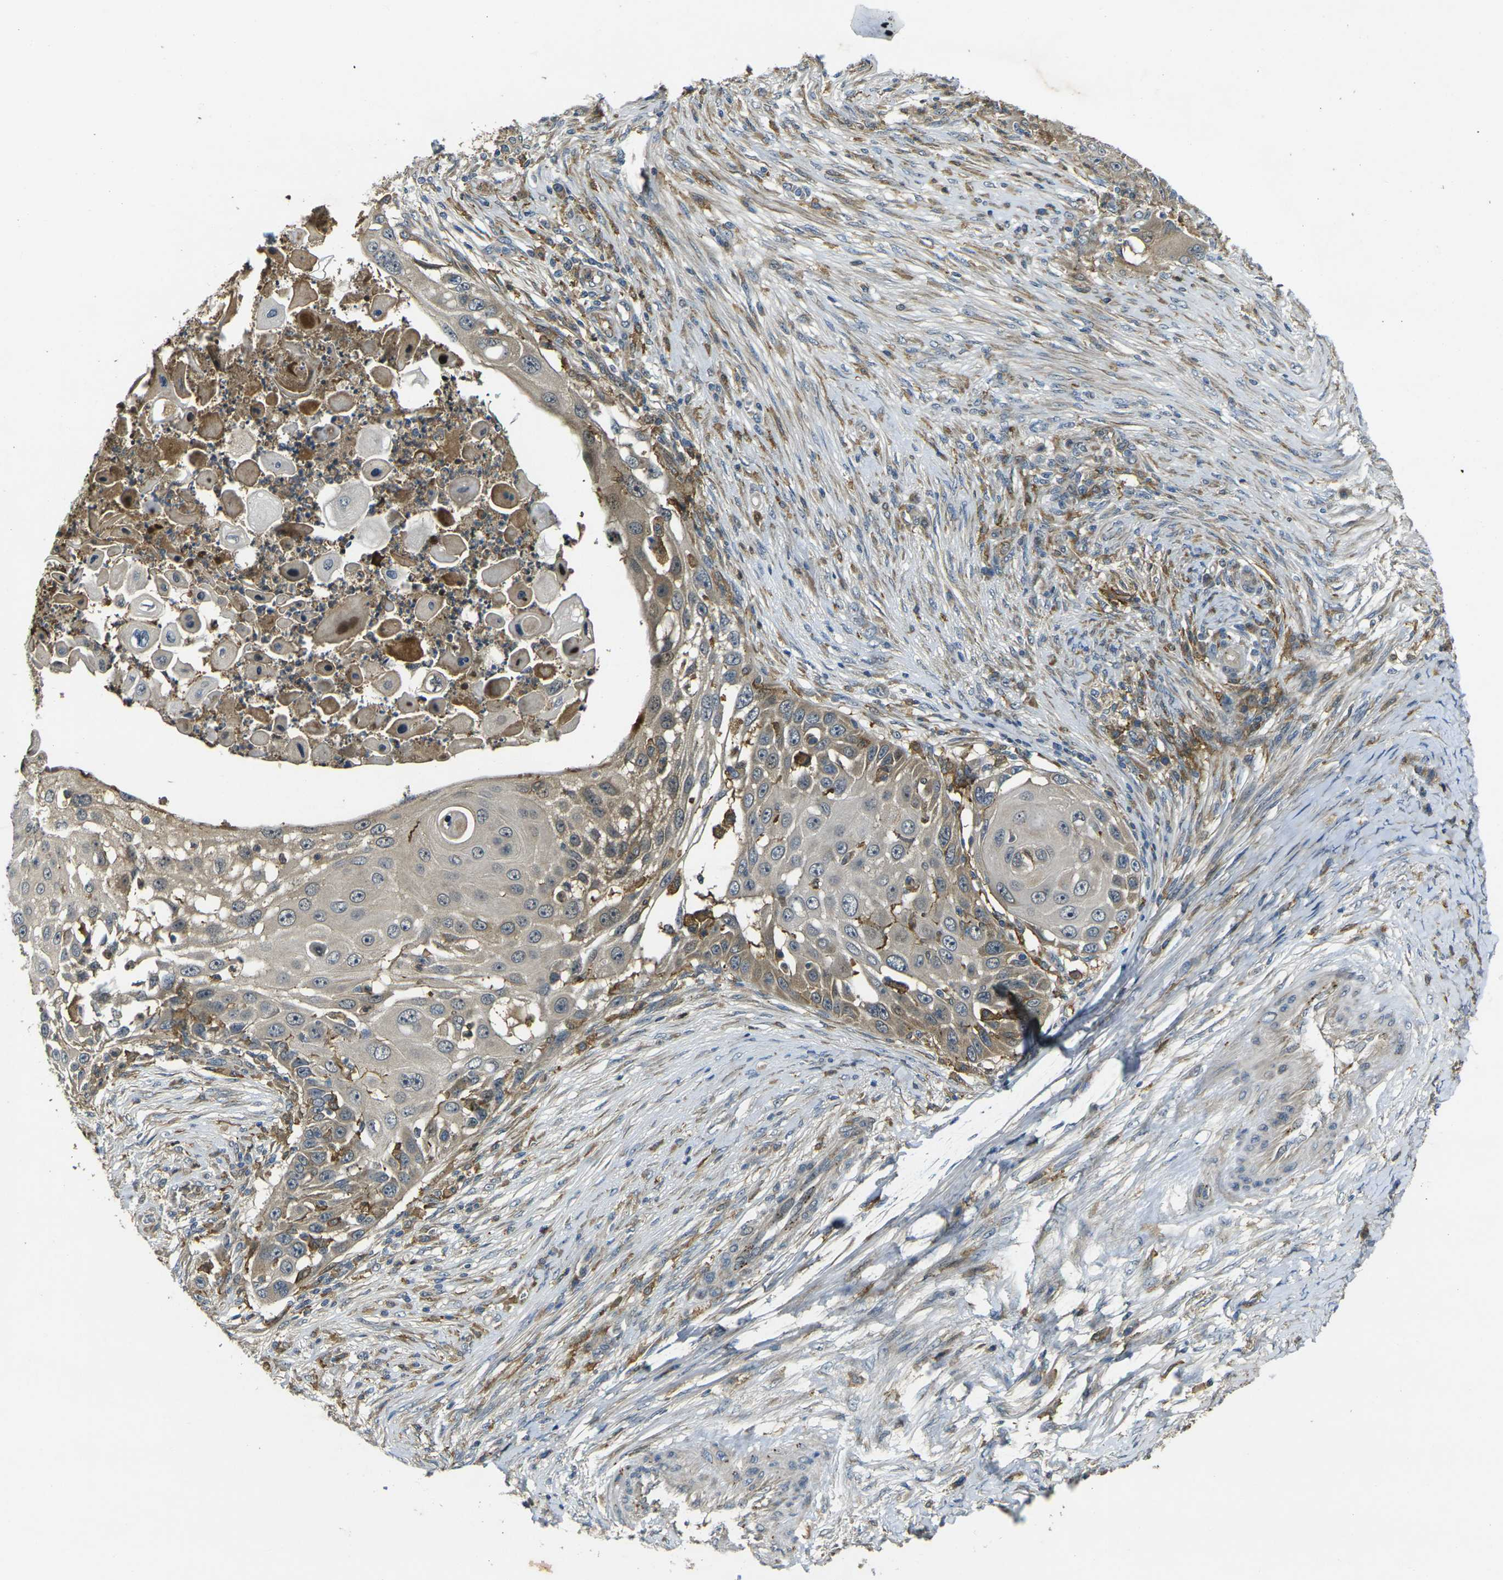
{"staining": {"intensity": "weak", "quantity": ">75%", "location": "cytoplasmic/membranous"}, "tissue": "skin cancer", "cell_type": "Tumor cells", "image_type": "cancer", "snomed": [{"axis": "morphology", "description": "Squamous cell carcinoma, NOS"}, {"axis": "topography", "description": "Skin"}], "caption": "High-magnification brightfield microscopy of squamous cell carcinoma (skin) stained with DAB (3,3'-diaminobenzidine) (brown) and counterstained with hematoxylin (blue). tumor cells exhibit weak cytoplasmic/membranous staining is identified in approximately>75% of cells. The staining was performed using DAB to visualize the protein expression in brown, while the nuclei were stained in blue with hematoxylin (Magnification: 20x).", "gene": "PIGL", "patient": {"sex": "female", "age": 44}}